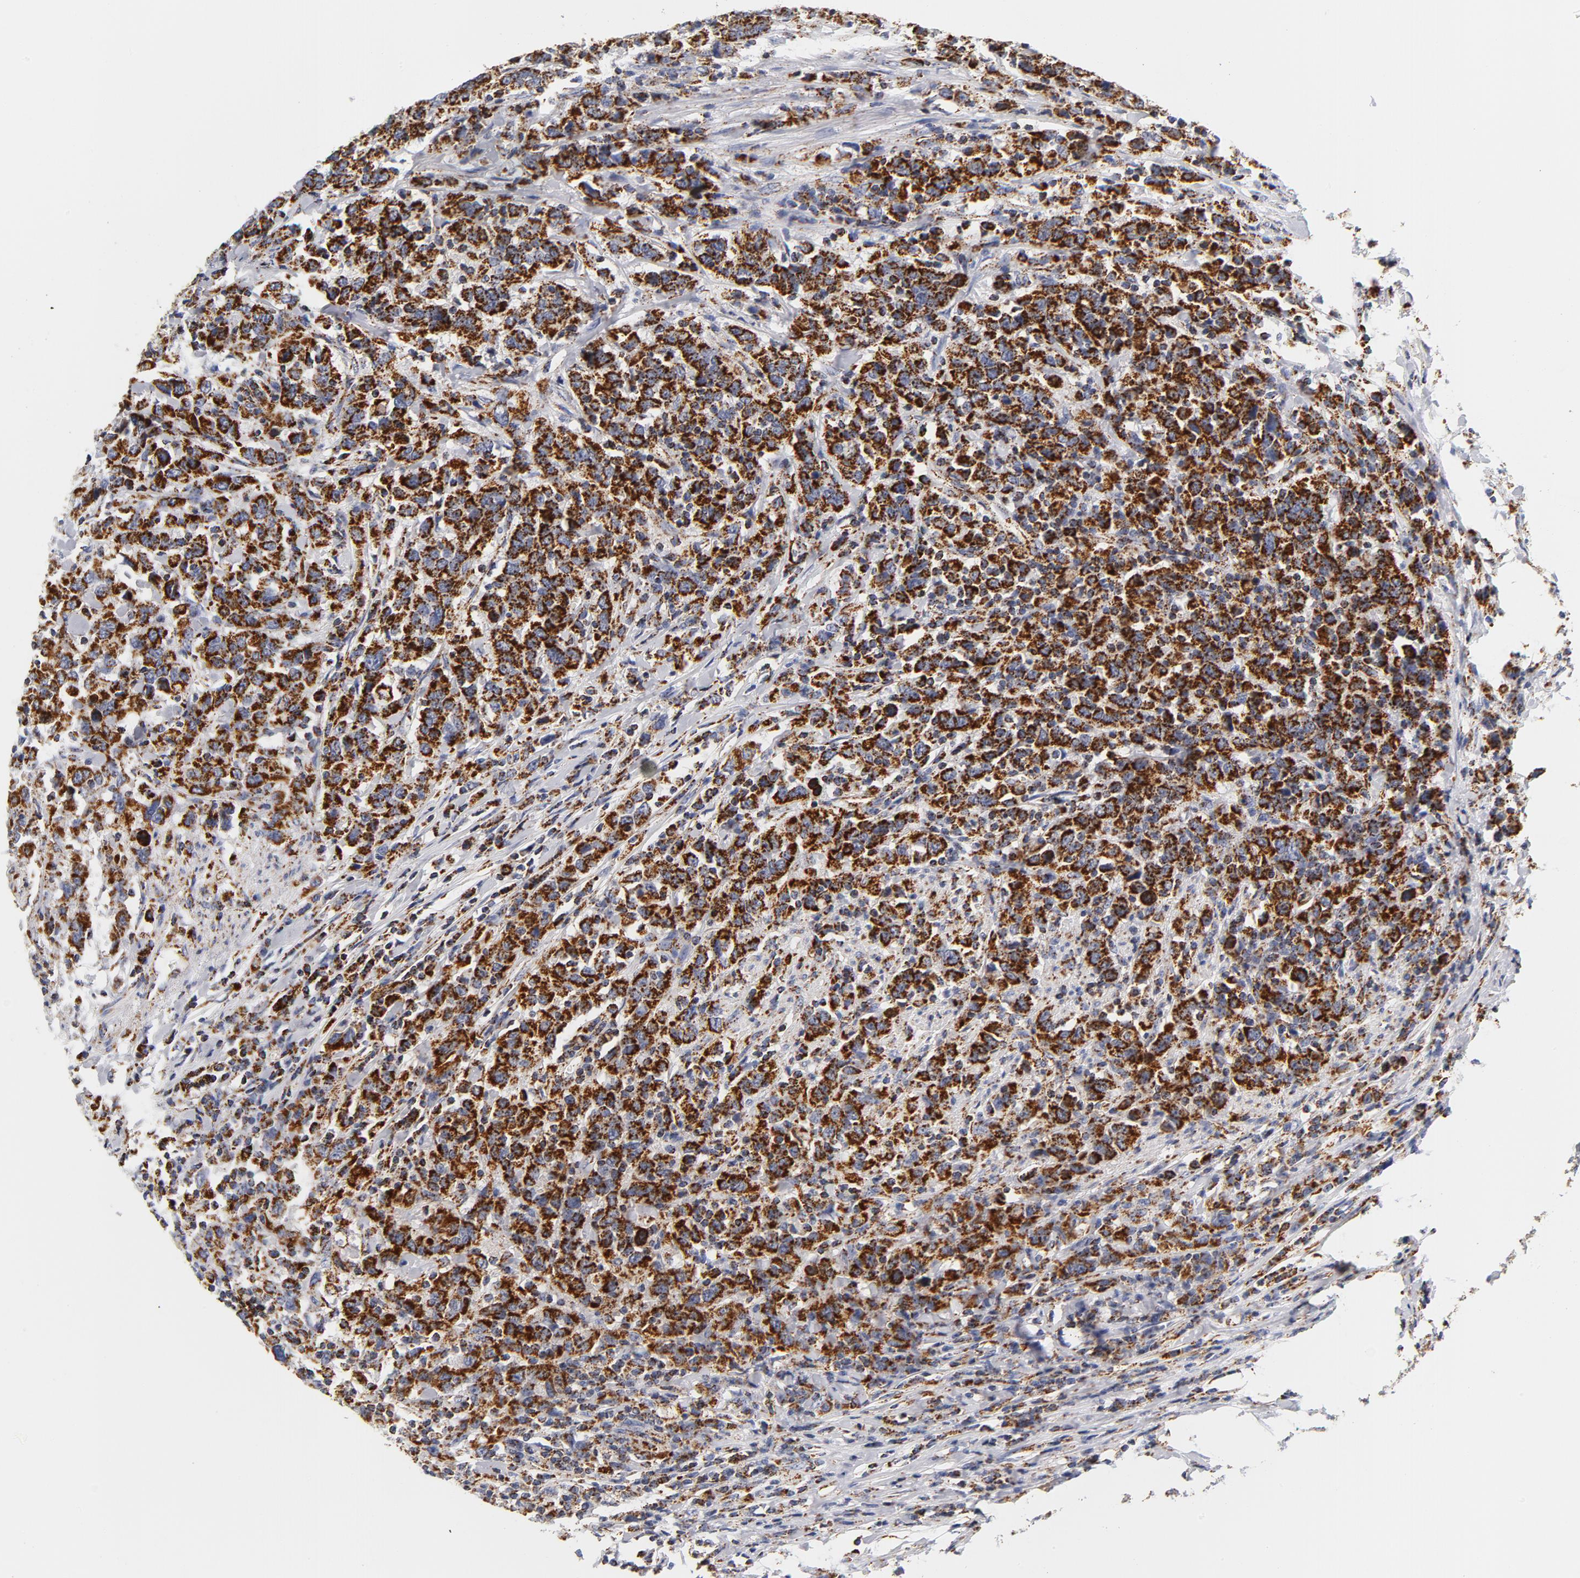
{"staining": {"intensity": "strong", "quantity": ">75%", "location": "cytoplasmic/membranous"}, "tissue": "urothelial cancer", "cell_type": "Tumor cells", "image_type": "cancer", "snomed": [{"axis": "morphology", "description": "Urothelial carcinoma, High grade"}, {"axis": "topography", "description": "Urinary bladder"}], "caption": "An image showing strong cytoplasmic/membranous expression in approximately >75% of tumor cells in urothelial cancer, as visualized by brown immunohistochemical staining.", "gene": "ECHS1", "patient": {"sex": "male", "age": 61}}